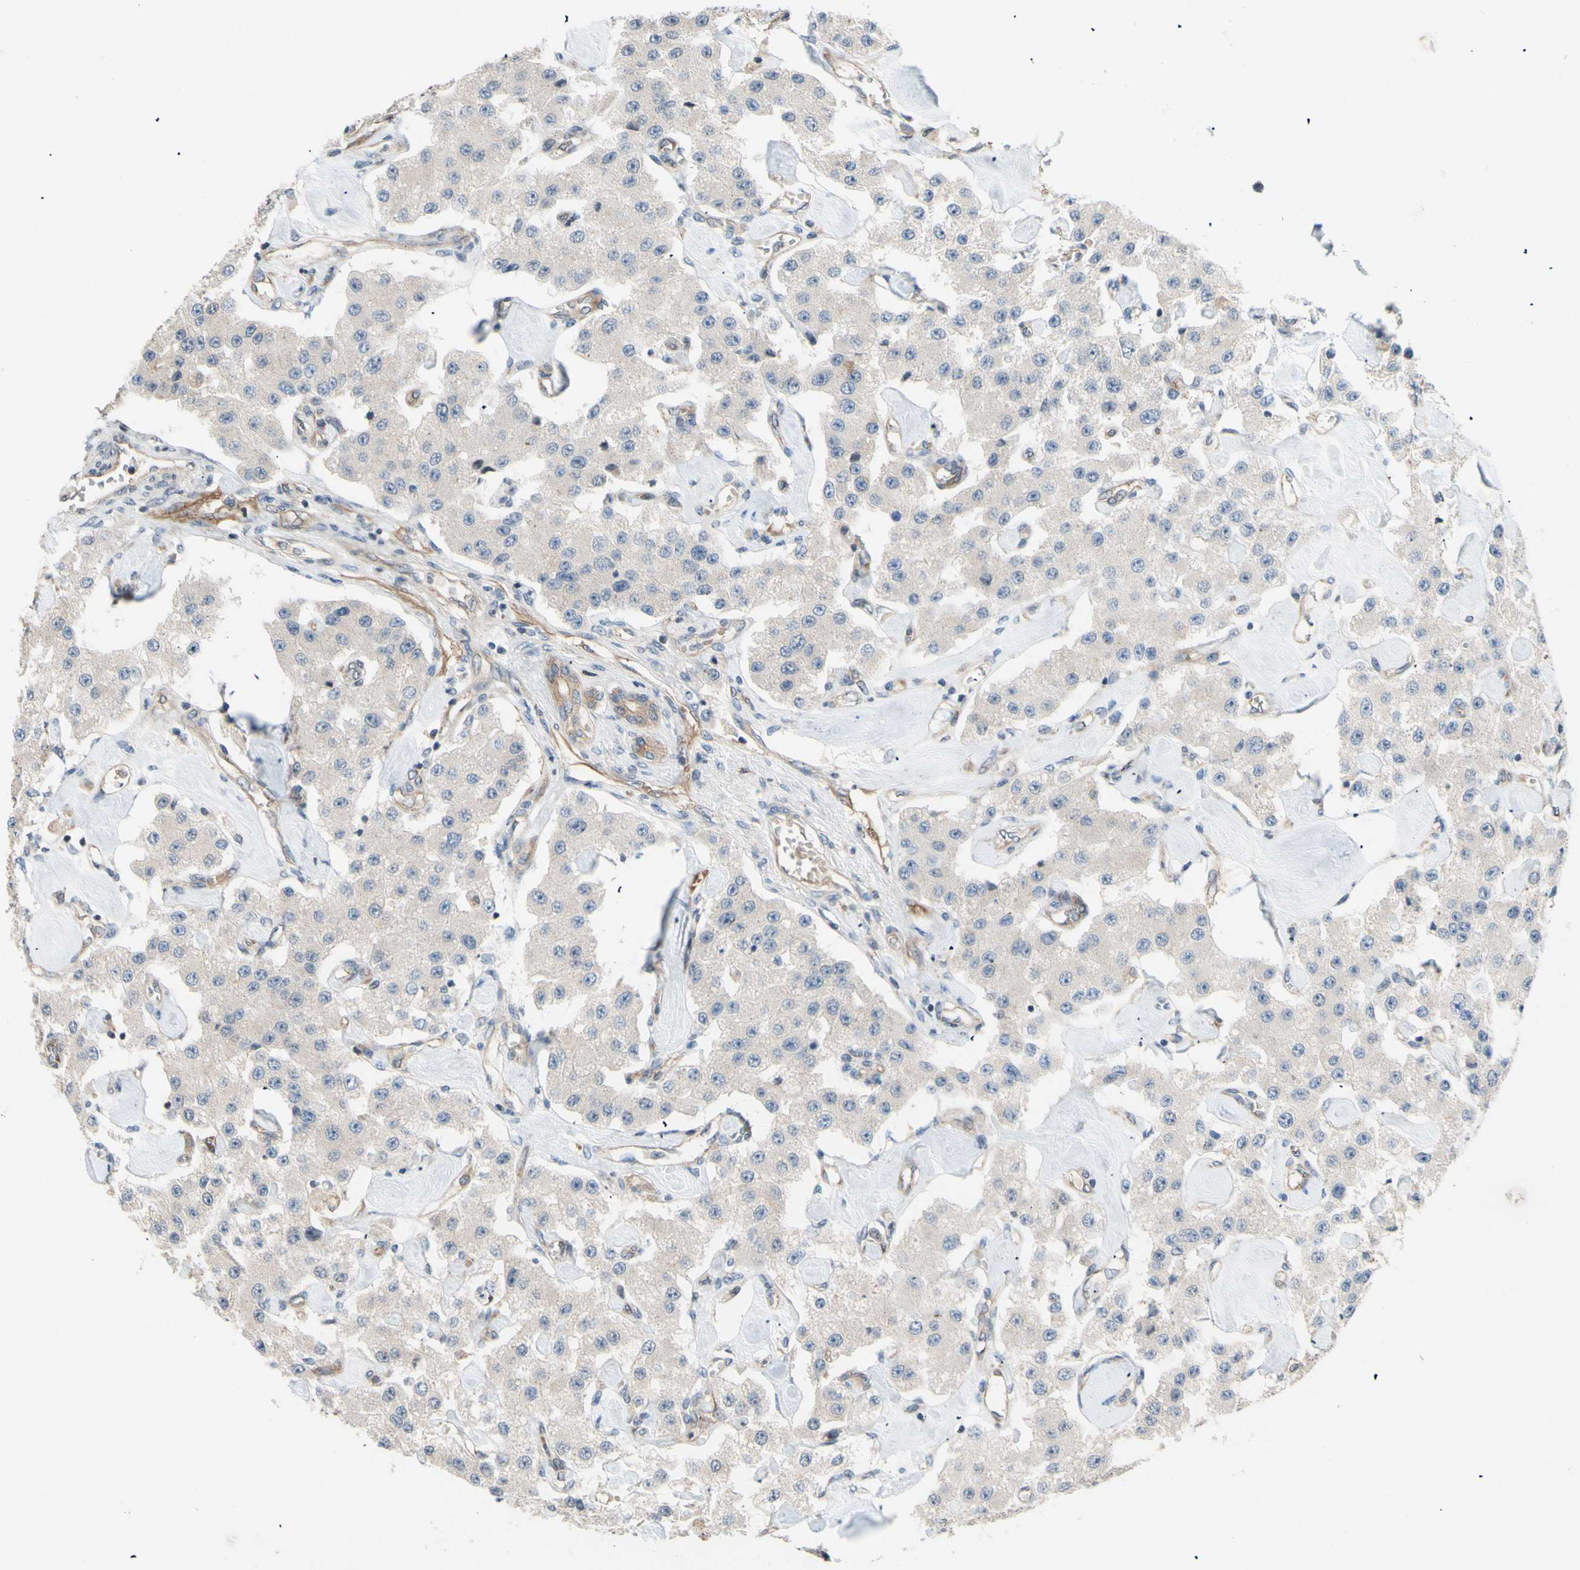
{"staining": {"intensity": "weak", "quantity": "<25%", "location": "cytoplasmic/membranous"}, "tissue": "carcinoid", "cell_type": "Tumor cells", "image_type": "cancer", "snomed": [{"axis": "morphology", "description": "Carcinoid, malignant, NOS"}, {"axis": "topography", "description": "Pancreas"}], "caption": "Carcinoid stained for a protein using IHC displays no expression tumor cells.", "gene": "DYNLRB1", "patient": {"sex": "male", "age": 41}}